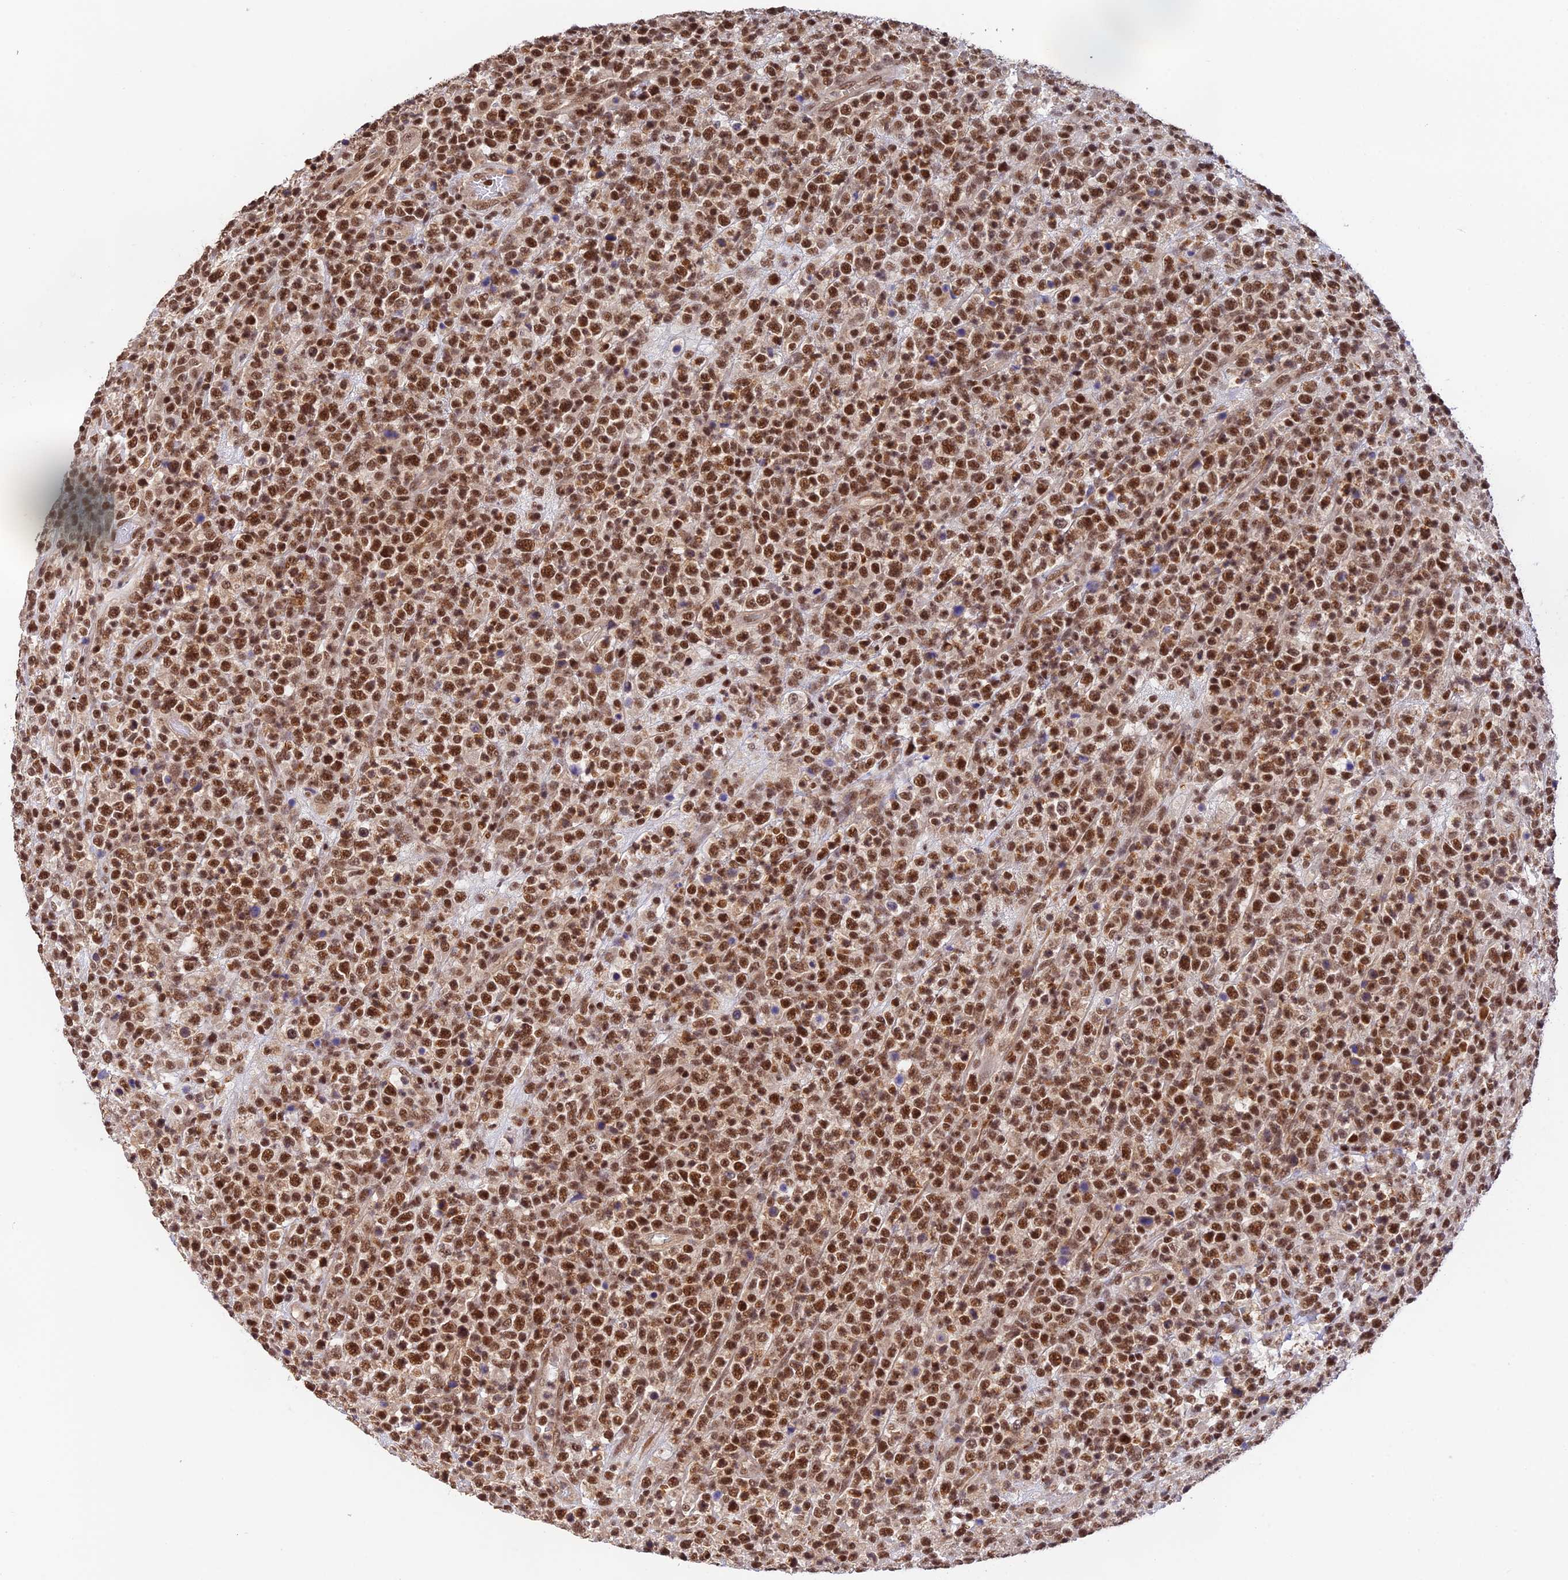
{"staining": {"intensity": "strong", "quantity": ">75%", "location": "nuclear"}, "tissue": "lymphoma", "cell_type": "Tumor cells", "image_type": "cancer", "snomed": [{"axis": "morphology", "description": "Malignant lymphoma, non-Hodgkin's type, High grade"}, {"axis": "topography", "description": "Colon"}], "caption": "High-grade malignant lymphoma, non-Hodgkin's type tissue demonstrates strong nuclear positivity in approximately >75% of tumor cells, visualized by immunohistochemistry.", "gene": "THAP11", "patient": {"sex": "female", "age": 53}}